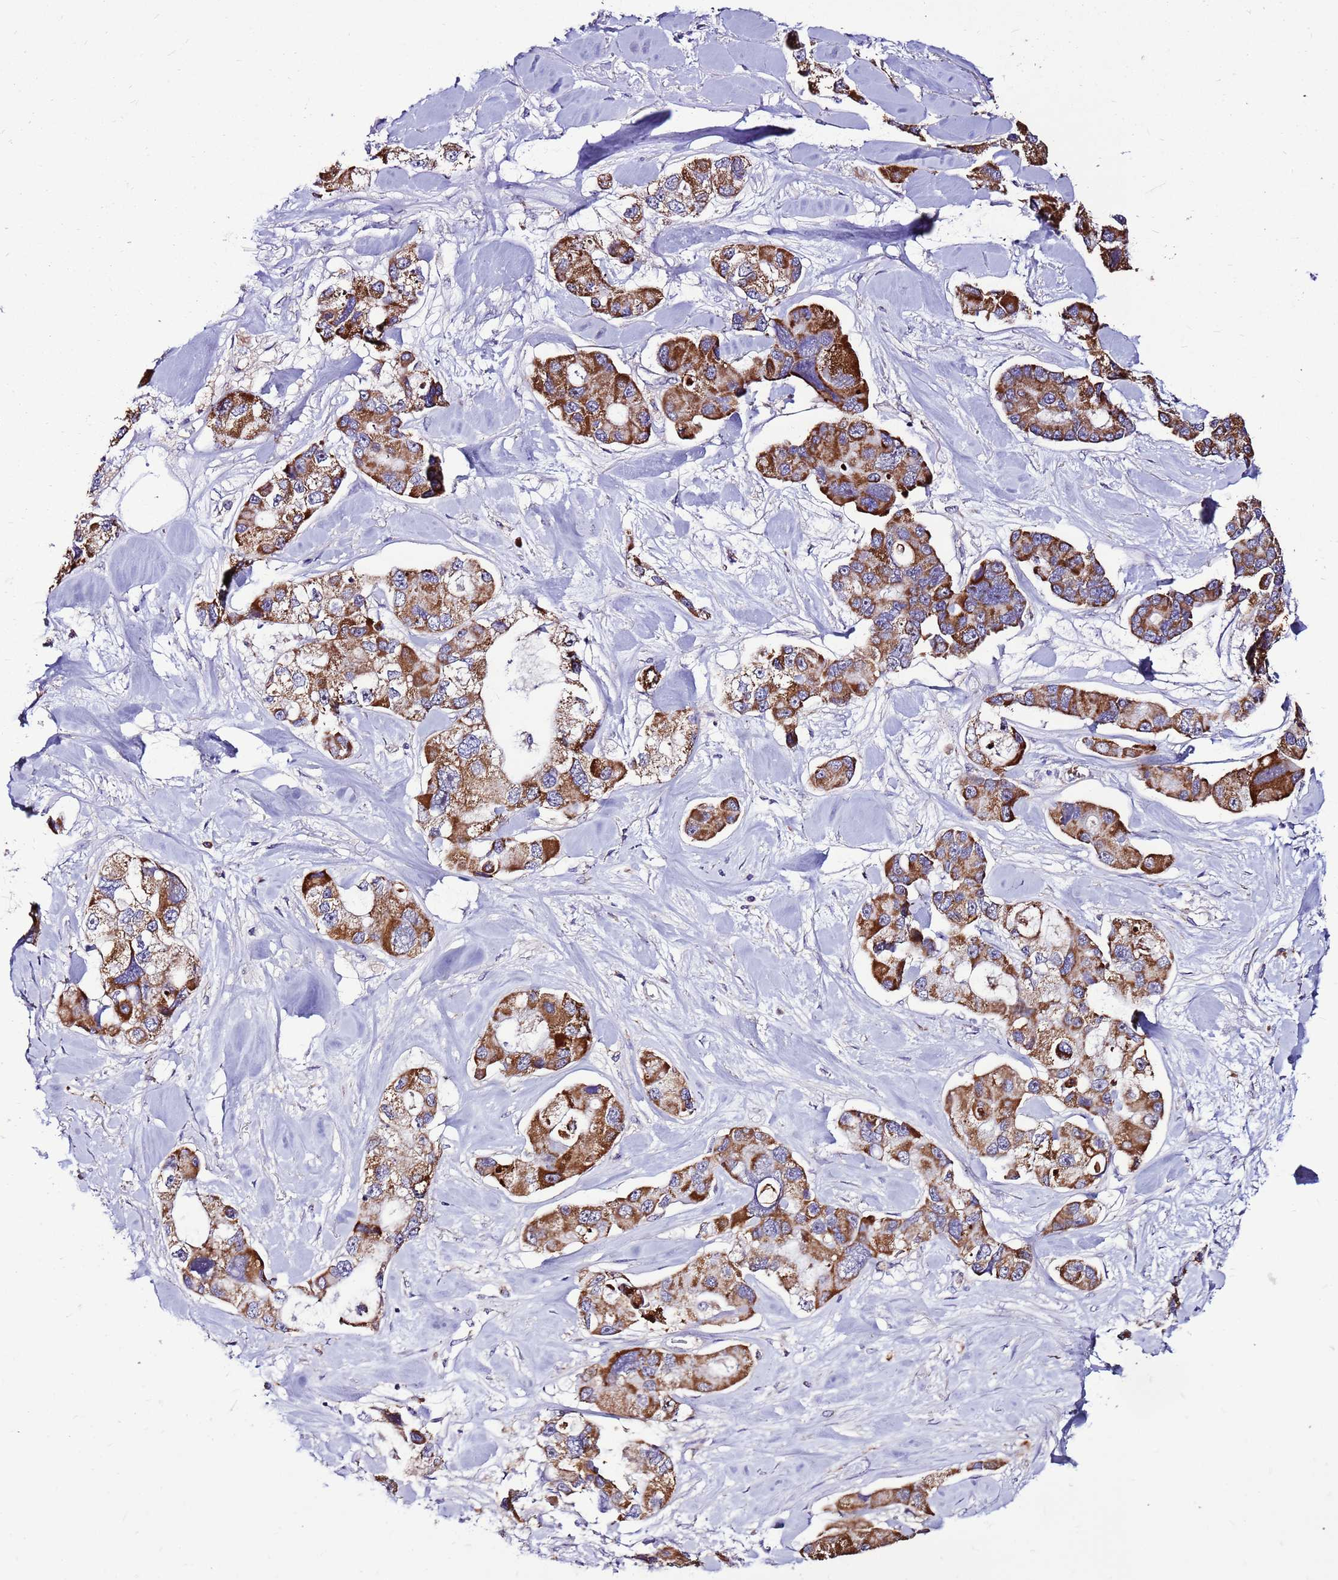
{"staining": {"intensity": "moderate", "quantity": ">75%", "location": "cytoplasmic/membranous"}, "tissue": "lung cancer", "cell_type": "Tumor cells", "image_type": "cancer", "snomed": [{"axis": "morphology", "description": "Adenocarcinoma, NOS"}, {"axis": "topography", "description": "Lung"}], "caption": "Tumor cells exhibit medium levels of moderate cytoplasmic/membranous expression in about >75% of cells in lung cancer.", "gene": "SPSB3", "patient": {"sex": "female", "age": 54}}